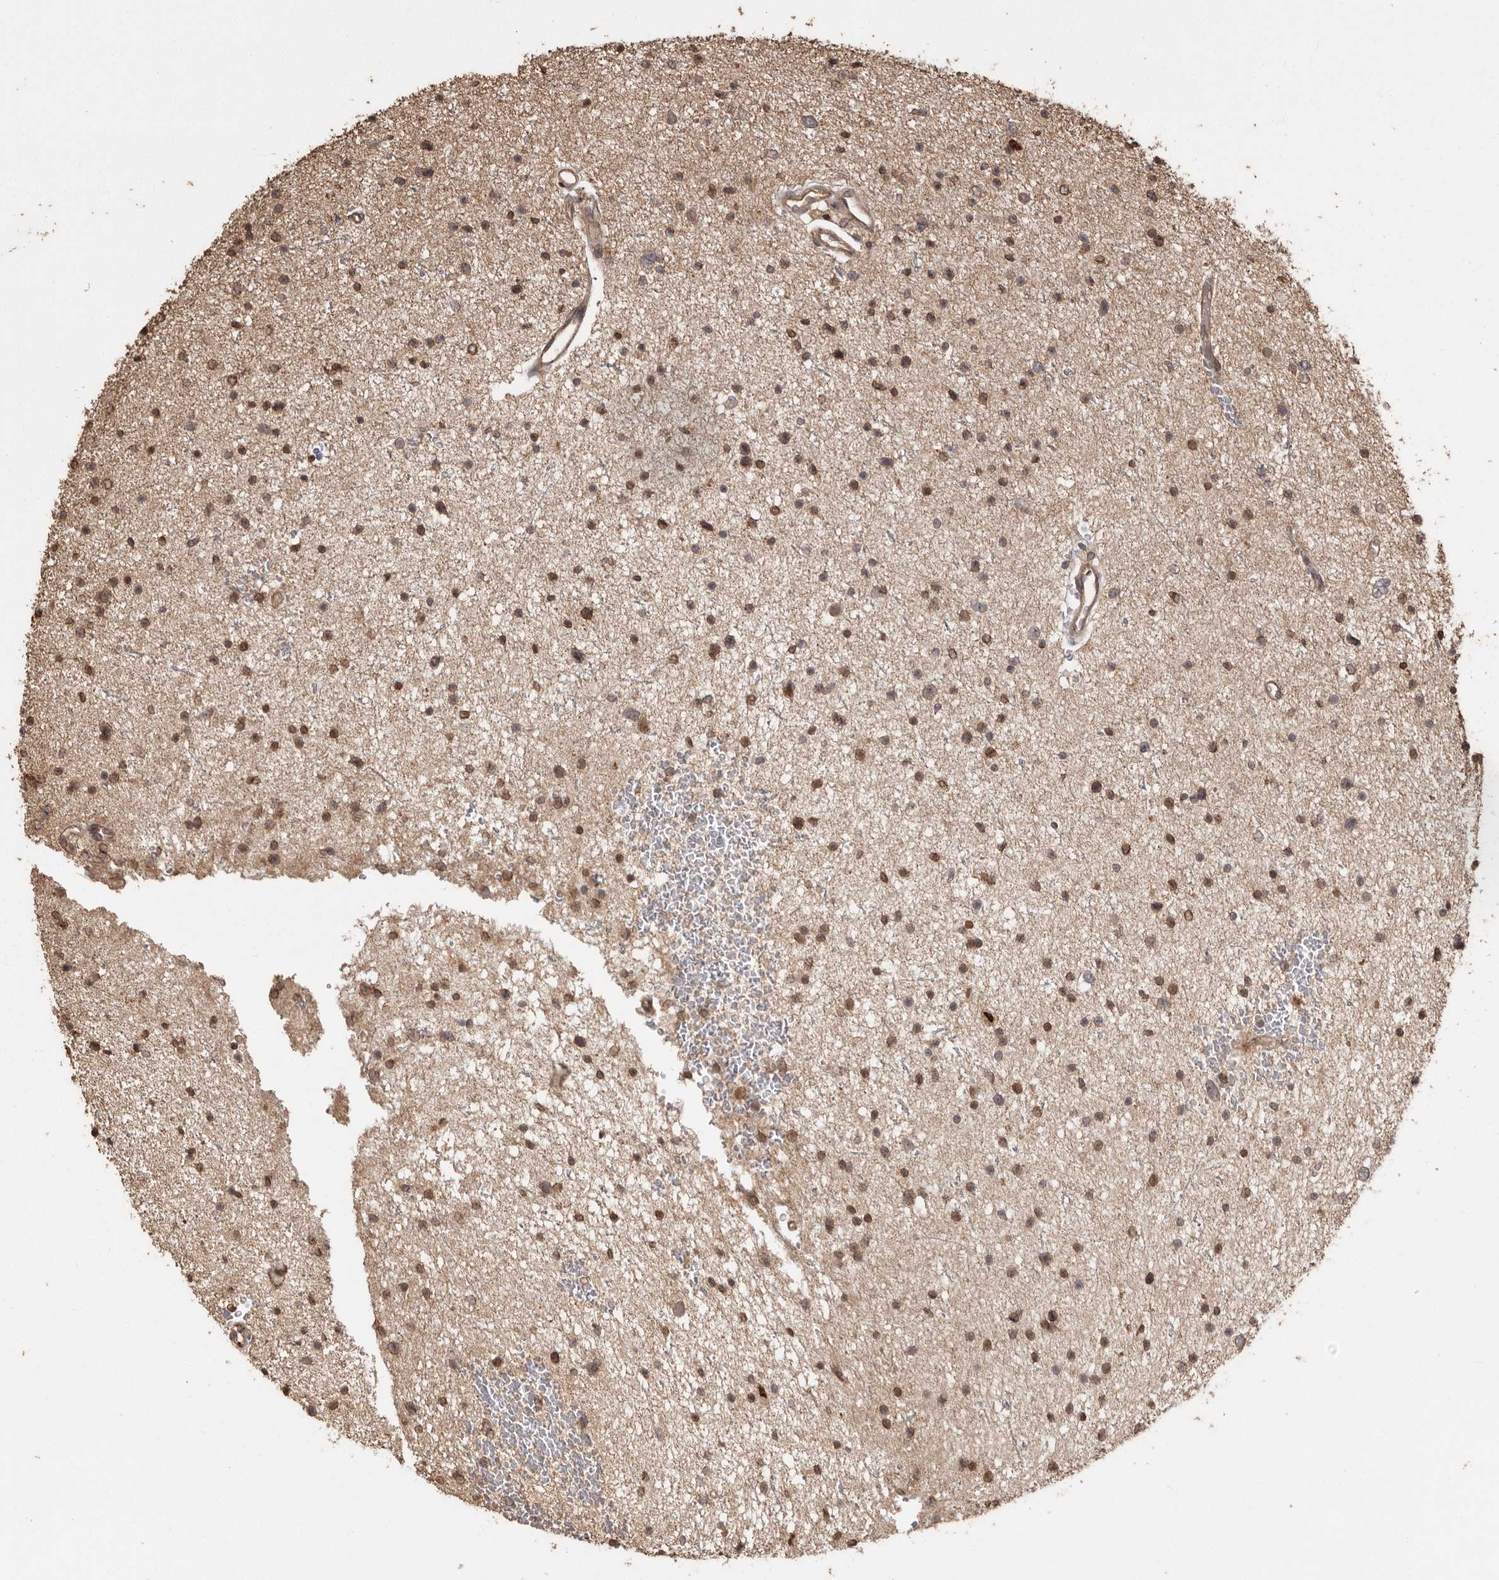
{"staining": {"intensity": "moderate", "quantity": ">75%", "location": "cytoplasmic/membranous,nuclear"}, "tissue": "glioma", "cell_type": "Tumor cells", "image_type": "cancer", "snomed": [{"axis": "morphology", "description": "Glioma, malignant, Low grade"}, {"axis": "topography", "description": "Brain"}], "caption": "Immunohistochemistry (IHC) staining of malignant low-grade glioma, which demonstrates medium levels of moderate cytoplasmic/membranous and nuclear staining in approximately >75% of tumor cells indicating moderate cytoplasmic/membranous and nuclear protein positivity. The staining was performed using DAB (brown) for protein detection and nuclei were counterstained in hematoxylin (blue).", "gene": "NUP43", "patient": {"sex": "female", "age": 37}}